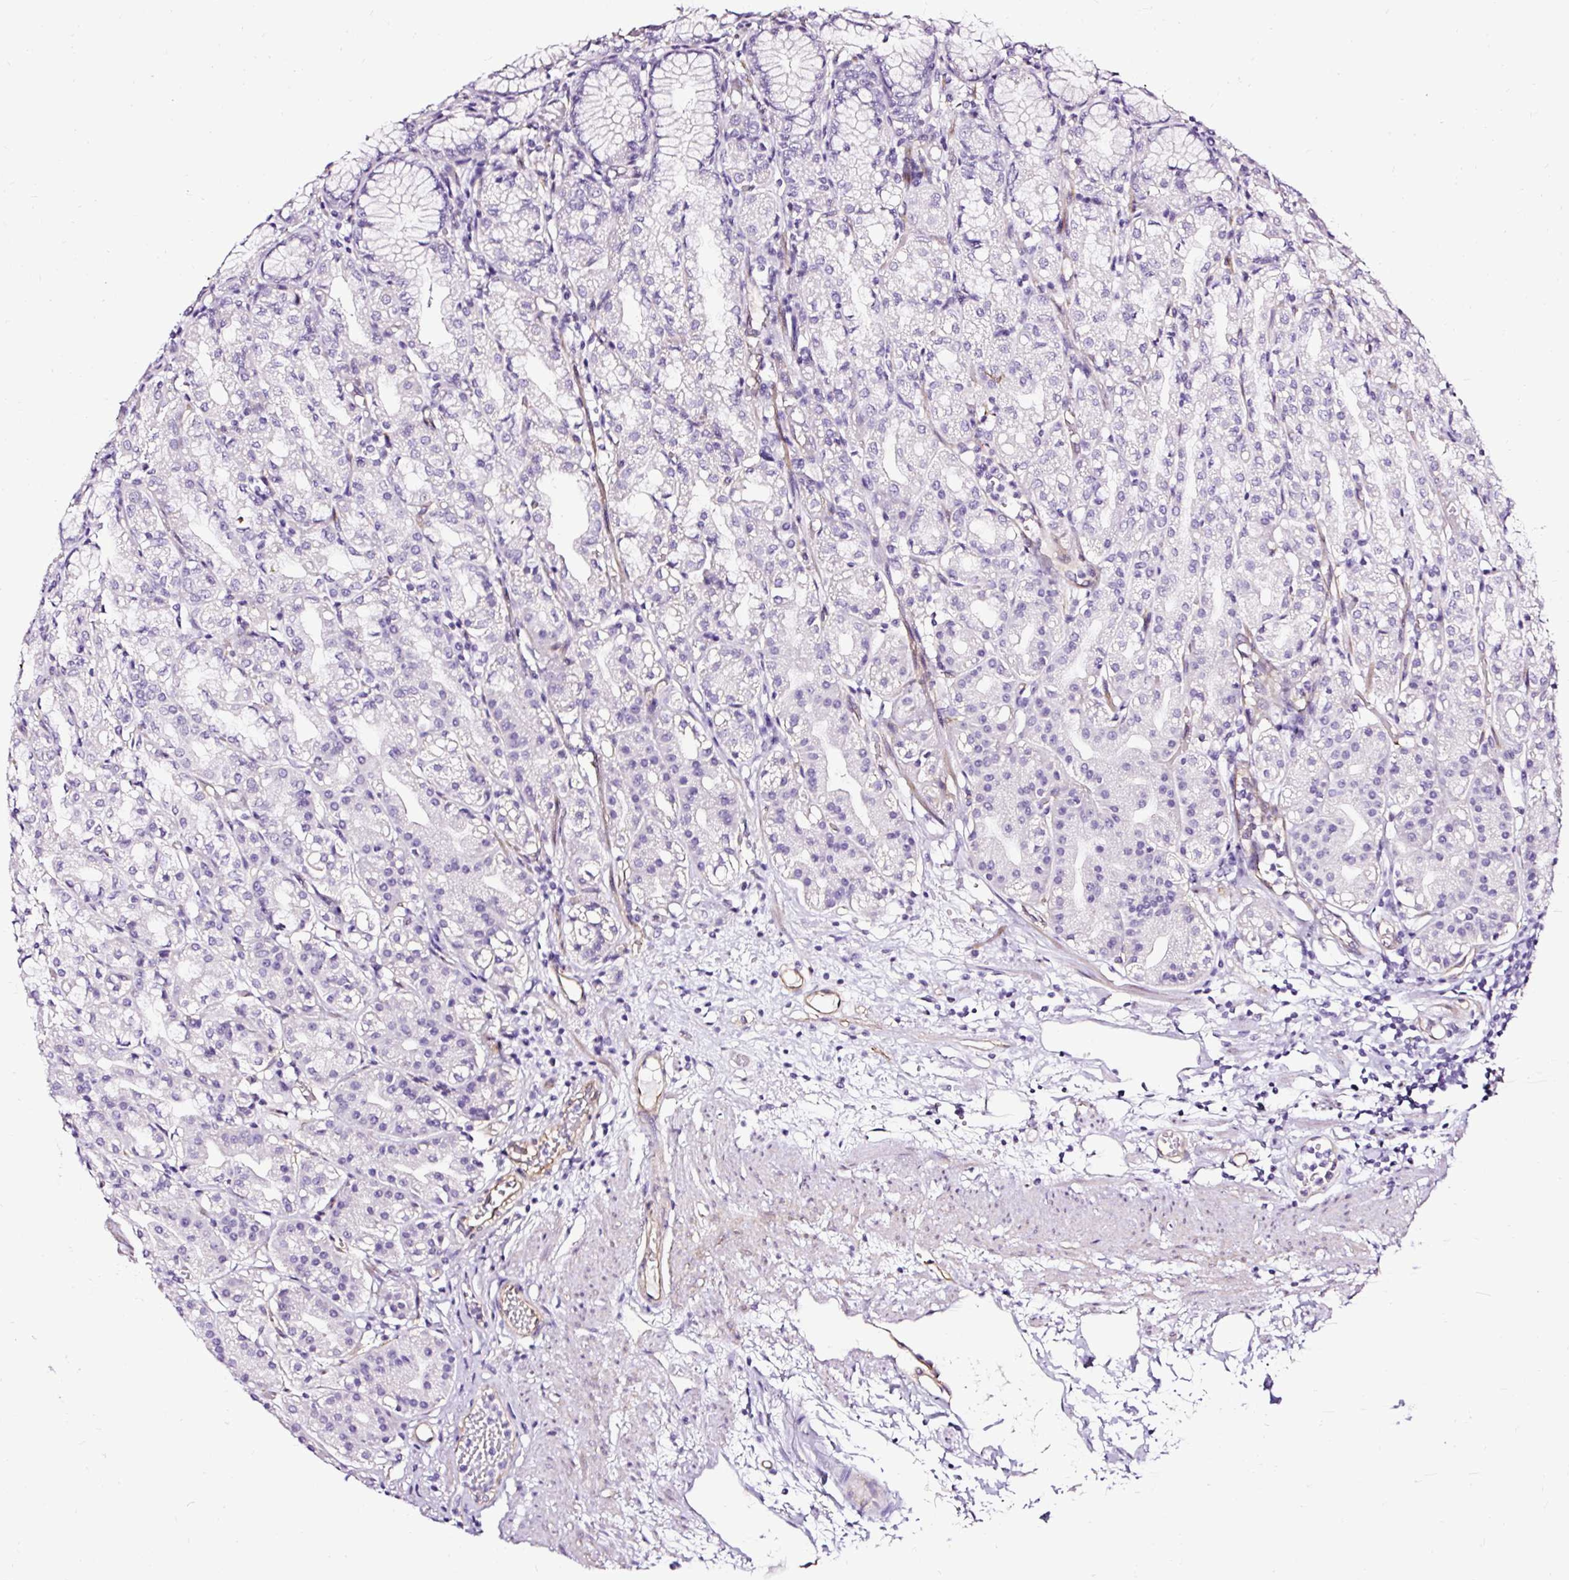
{"staining": {"intensity": "negative", "quantity": "none", "location": "none"}, "tissue": "stomach", "cell_type": "Glandular cells", "image_type": "normal", "snomed": [{"axis": "morphology", "description": "Normal tissue, NOS"}, {"axis": "topography", "description": "Stomach"}], "caption": "Photomicrograph shows no significant protein expression in glandular cells of unremarkable stomach.", "gene": "SLC7A8", "patient": {"sex": "female", "age": 57}}